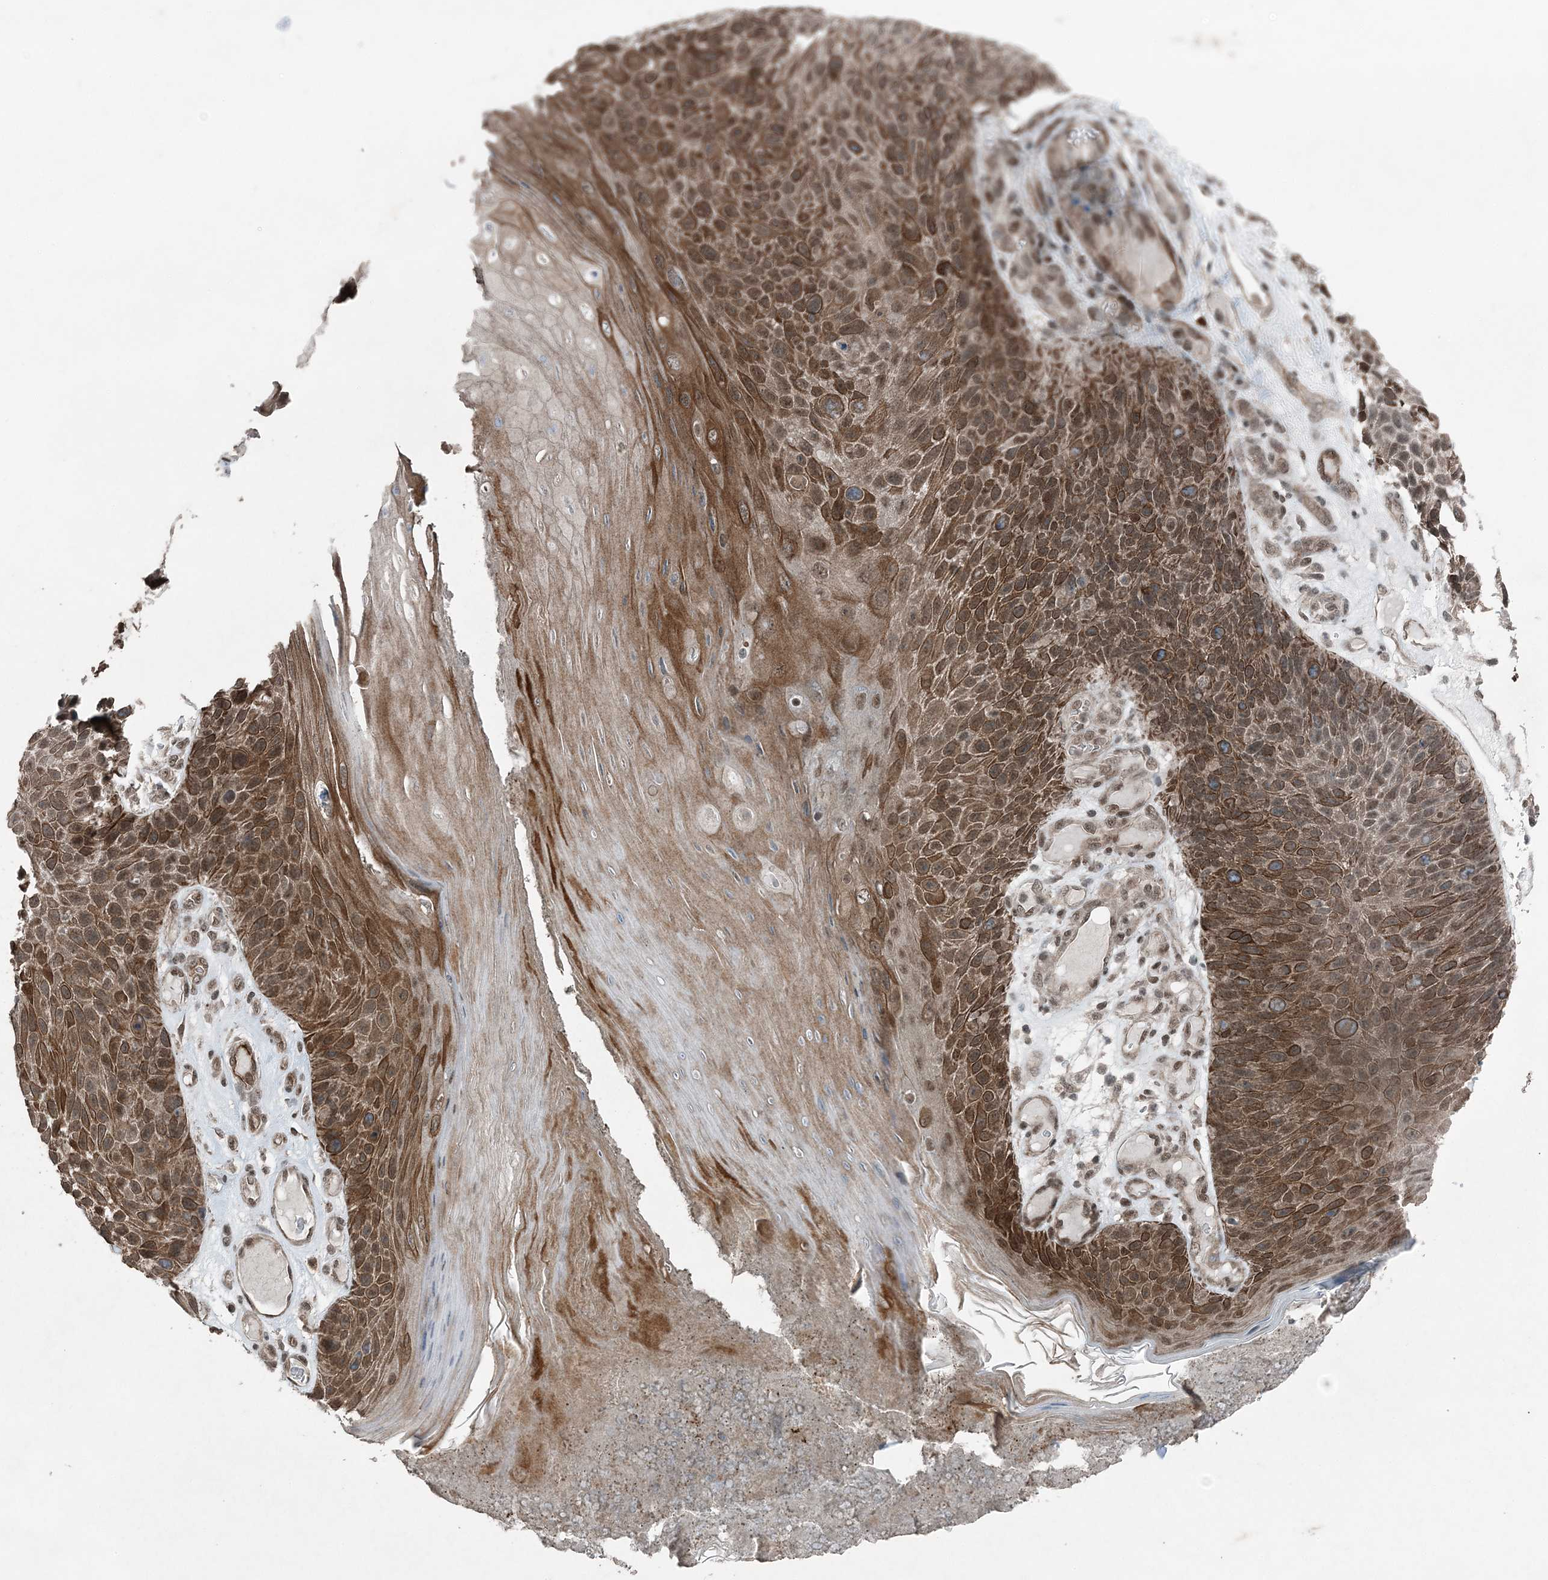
{"staining": {"intensity": "strong", "quantity": ">75%", "location": "cytoplasmic/membranous,nuclear"}, "tissue": "skin cancer", "cell_type": "Tumor cells", "image_type": "cancer", "snomed": [{"axis": "morphology", "description": "Squamous cell carcinoma, NOS"}, {"axis": "topography", "description": "Skin"}], "caption": "A high-resolution histopathology image shows immunohistochemistry staining of skin squamous cell carcinoma, which demonstrates strong cytoplasmic/membranous and nuclear expression in approximately >75% of tumor cells.", "gene": "COPS7B", "patient": {"sex": "female", "age": 88}}